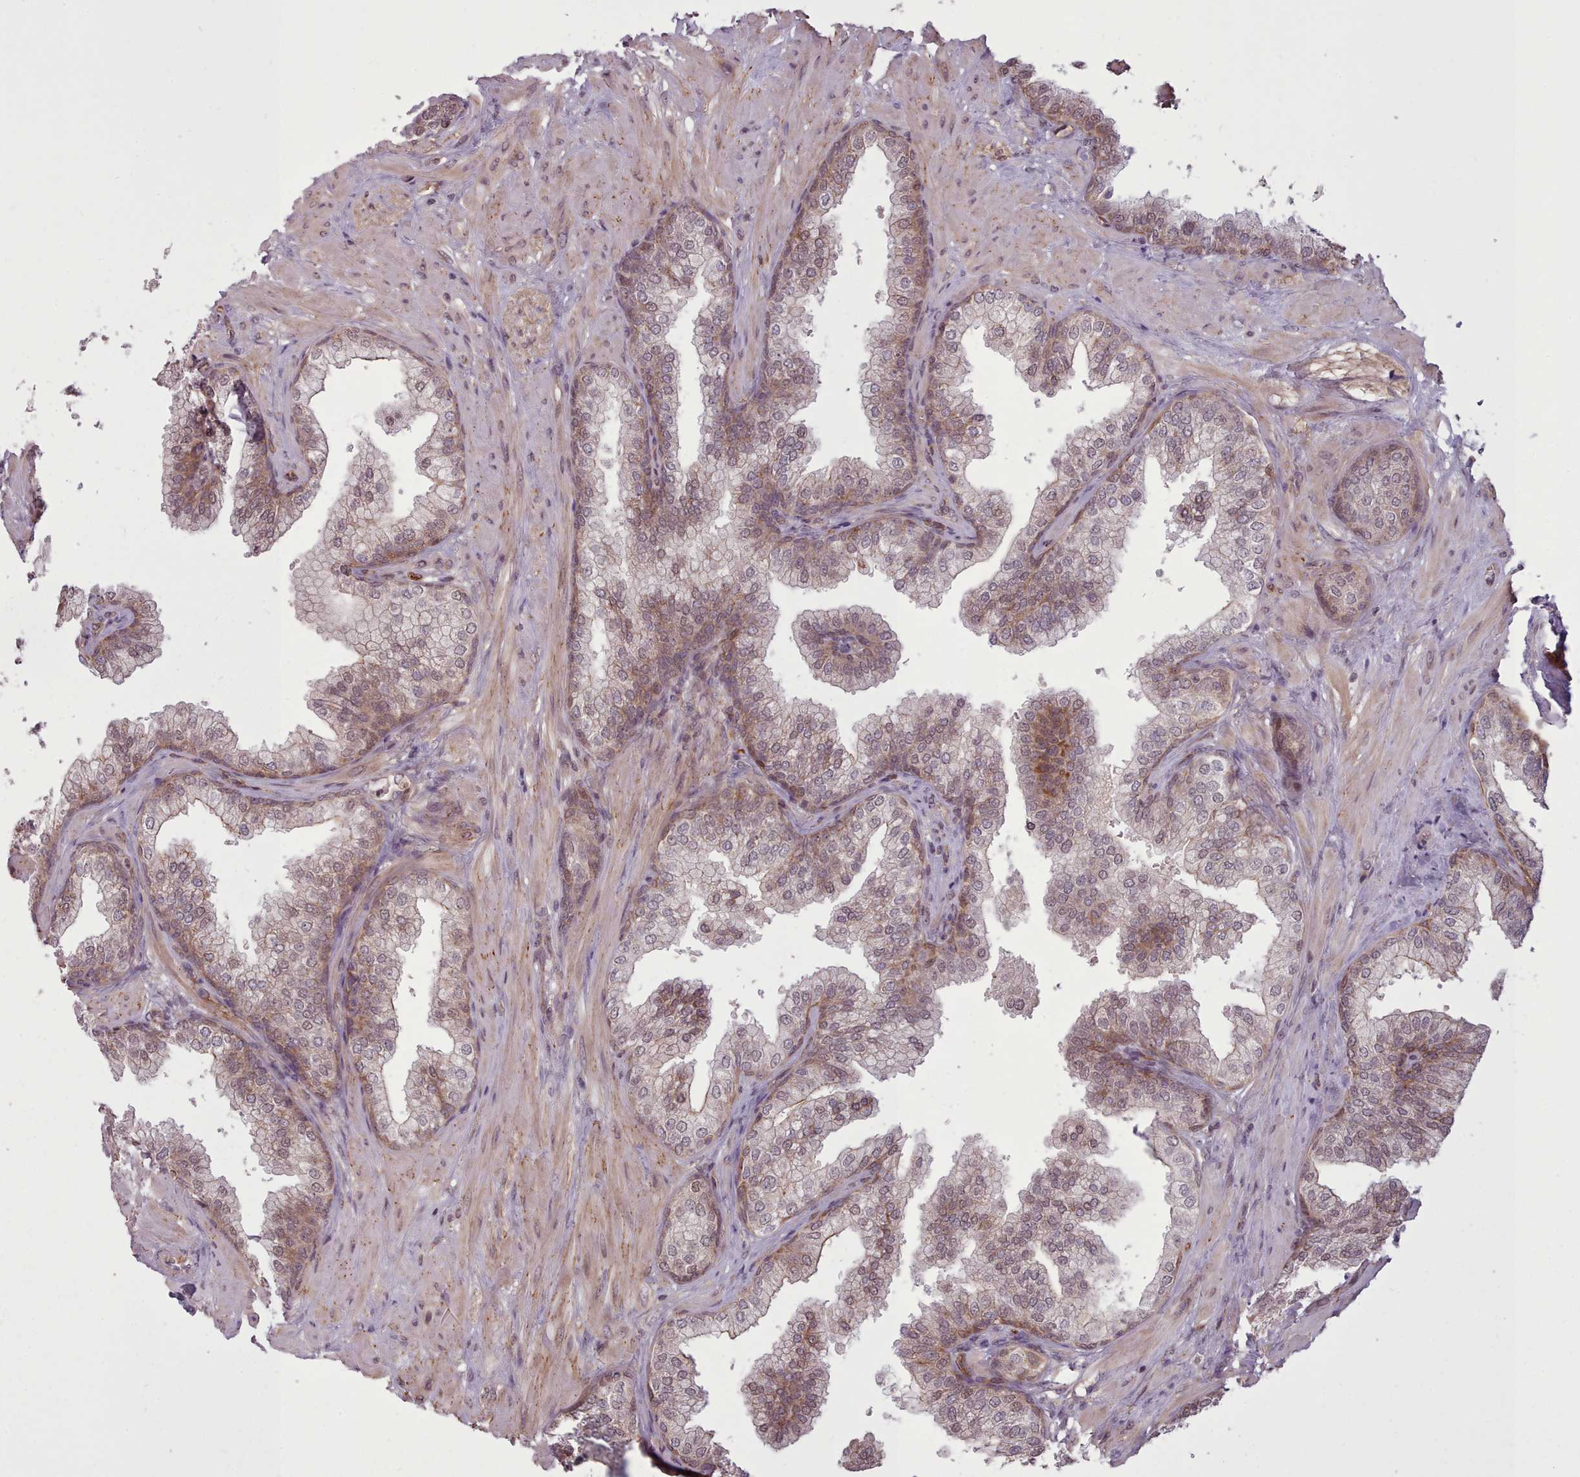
{"staining": {"intensity": "weak", "quantity": "25%-75%", "location": "cytoplasmic/membranous,nuclear"}, "tissue": "prostate", "cell_type": "Glandular cells", "image_type": "normal", "snomed": [{"axis": "morphology", "description": "Normal tissue, NOS"}, {"axis": "topography", "description": "Prostate"}], "caption": "Protein expression analysis of unremarkable human prostate reveals weak cytoplasmic/membranous,nuclear positivity in about 25%-75% of glandular cells.", "gene": "ZMYM4", "patient": {"sex": "male", "age": 60}}